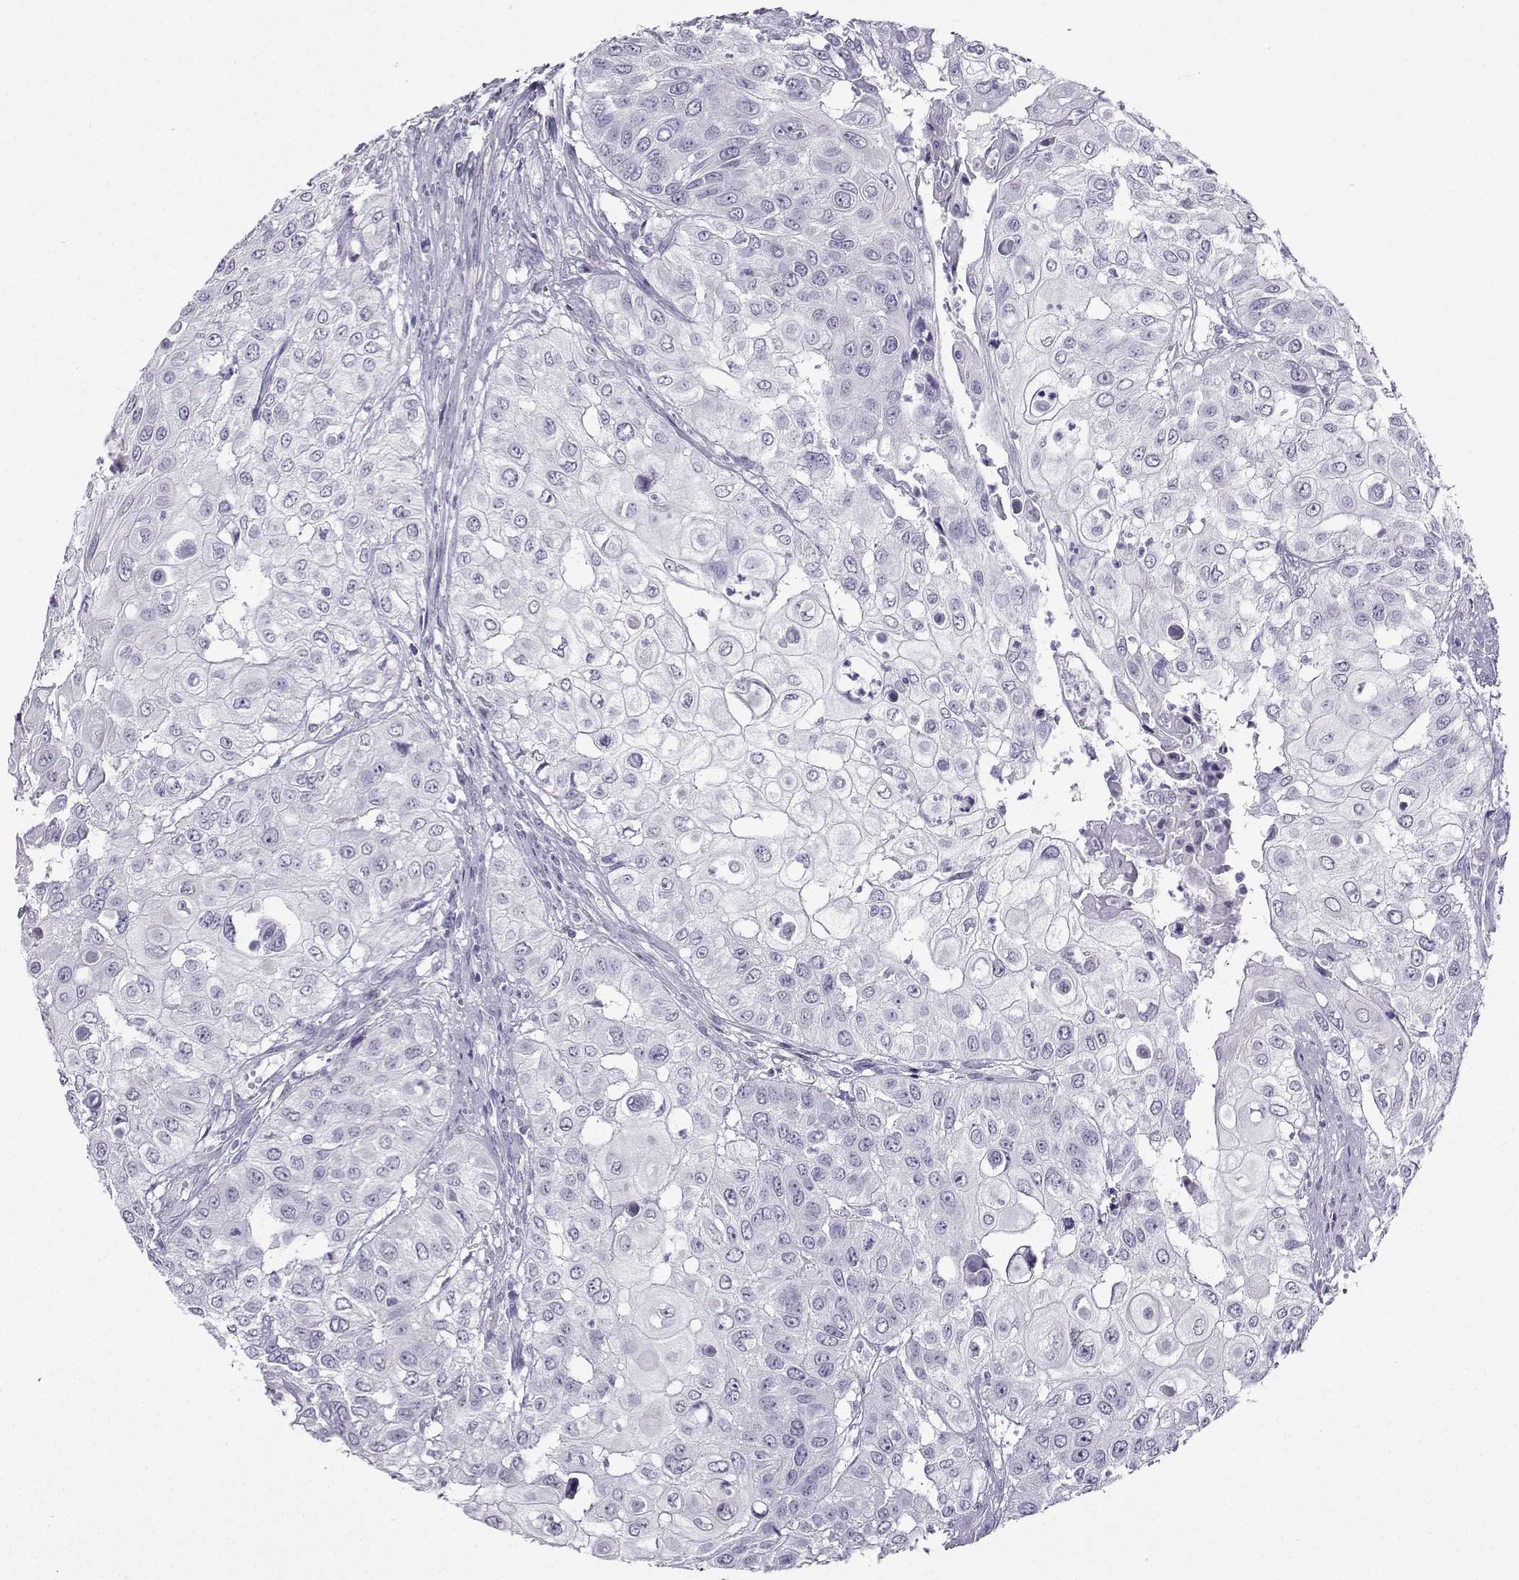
{"staining": {"intensity": "negative", "quantity": "none", "location": "none"}, "tissue": "urothelial cancer", "cell_type": "Tumor cells", "image_type": "cancer", "snomed": [{"axis": "morphology", "description": "Urothelial carcinoma, High grade"}, {"axis": "topography", "description": "Urinary bladder"}], "caption": "Tumor cells show no significant protein staining in high-grade urothelial carcinoma. The staining was performed using DAB to visualize the protein expression in brown, while the nuclei were stained in blue with hematoxylin (Magnification: 20x).", "gene": "KIF17", "patient": {"sex": "female", "age": 79}}